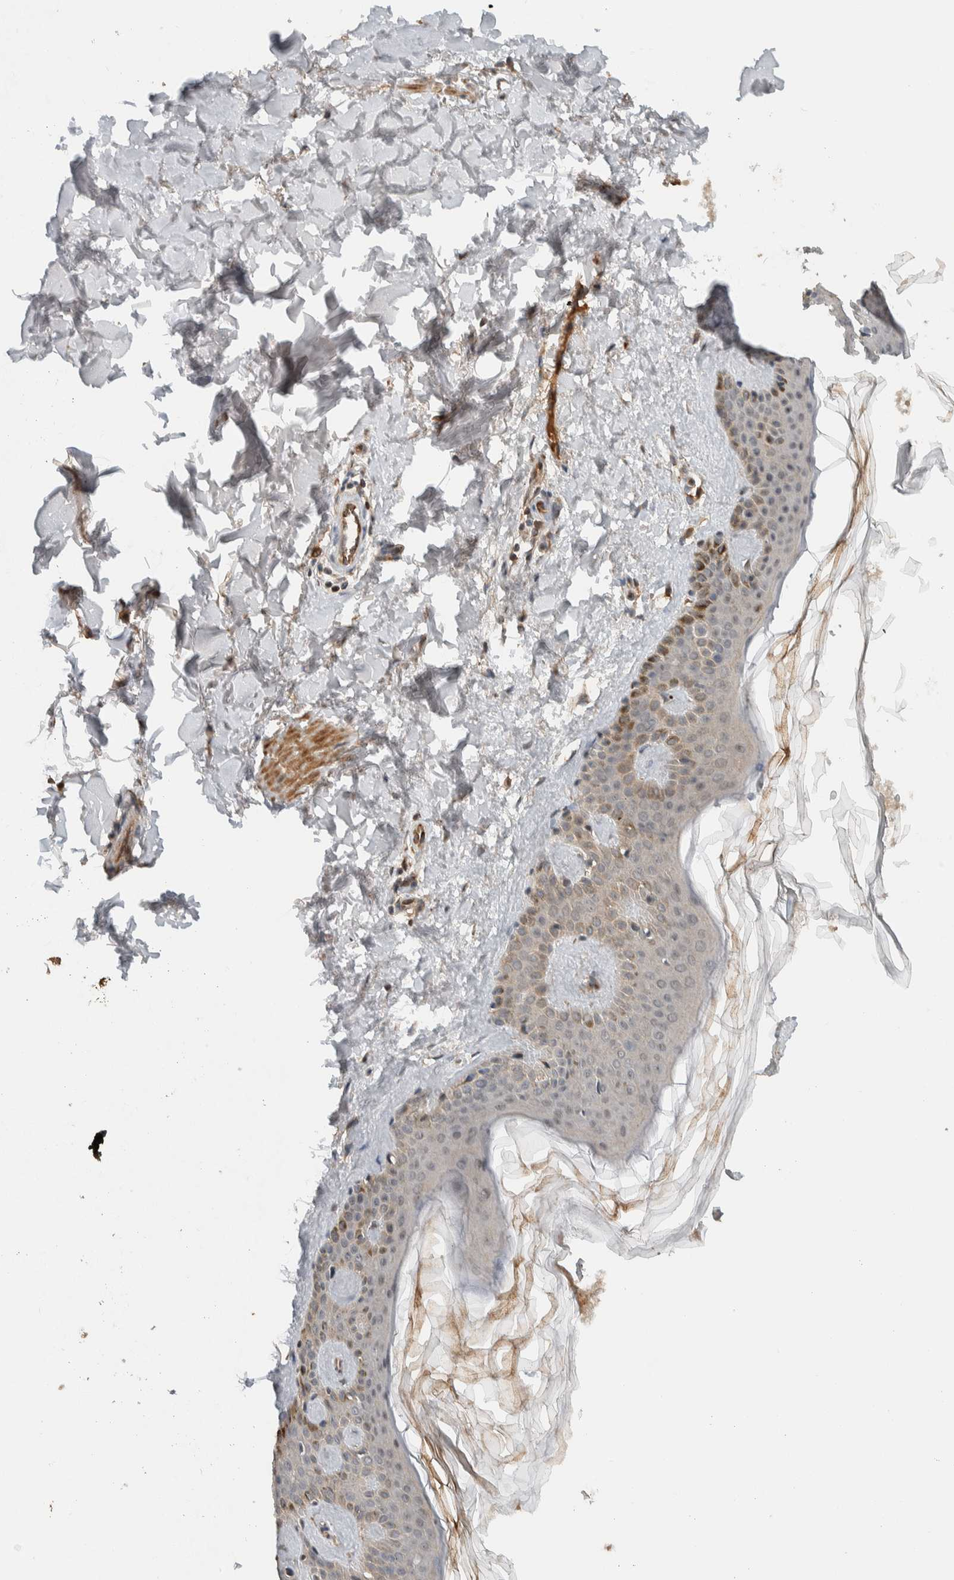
{"staining": {"intensity": "weak", "quantity": ">75%", "location": "cytoplasmic/membranous"}, "tissue": "skin", "cell_type": "Fibroblasts", "image_type": "normal", "snomed": [{"axis": "morphology", "description": "Normal tissue, NOS"}, {"axis": "topography", "description": "Skin"}], "caption": "A histopathology image showing weak cytoplasmic/membranous expression in about >75% of fibroblasts in normal skin, as visualized by brown immunohistochemical staining.", "gene": "ARMC7", "patient": {"sex": "male", "age": 67}}